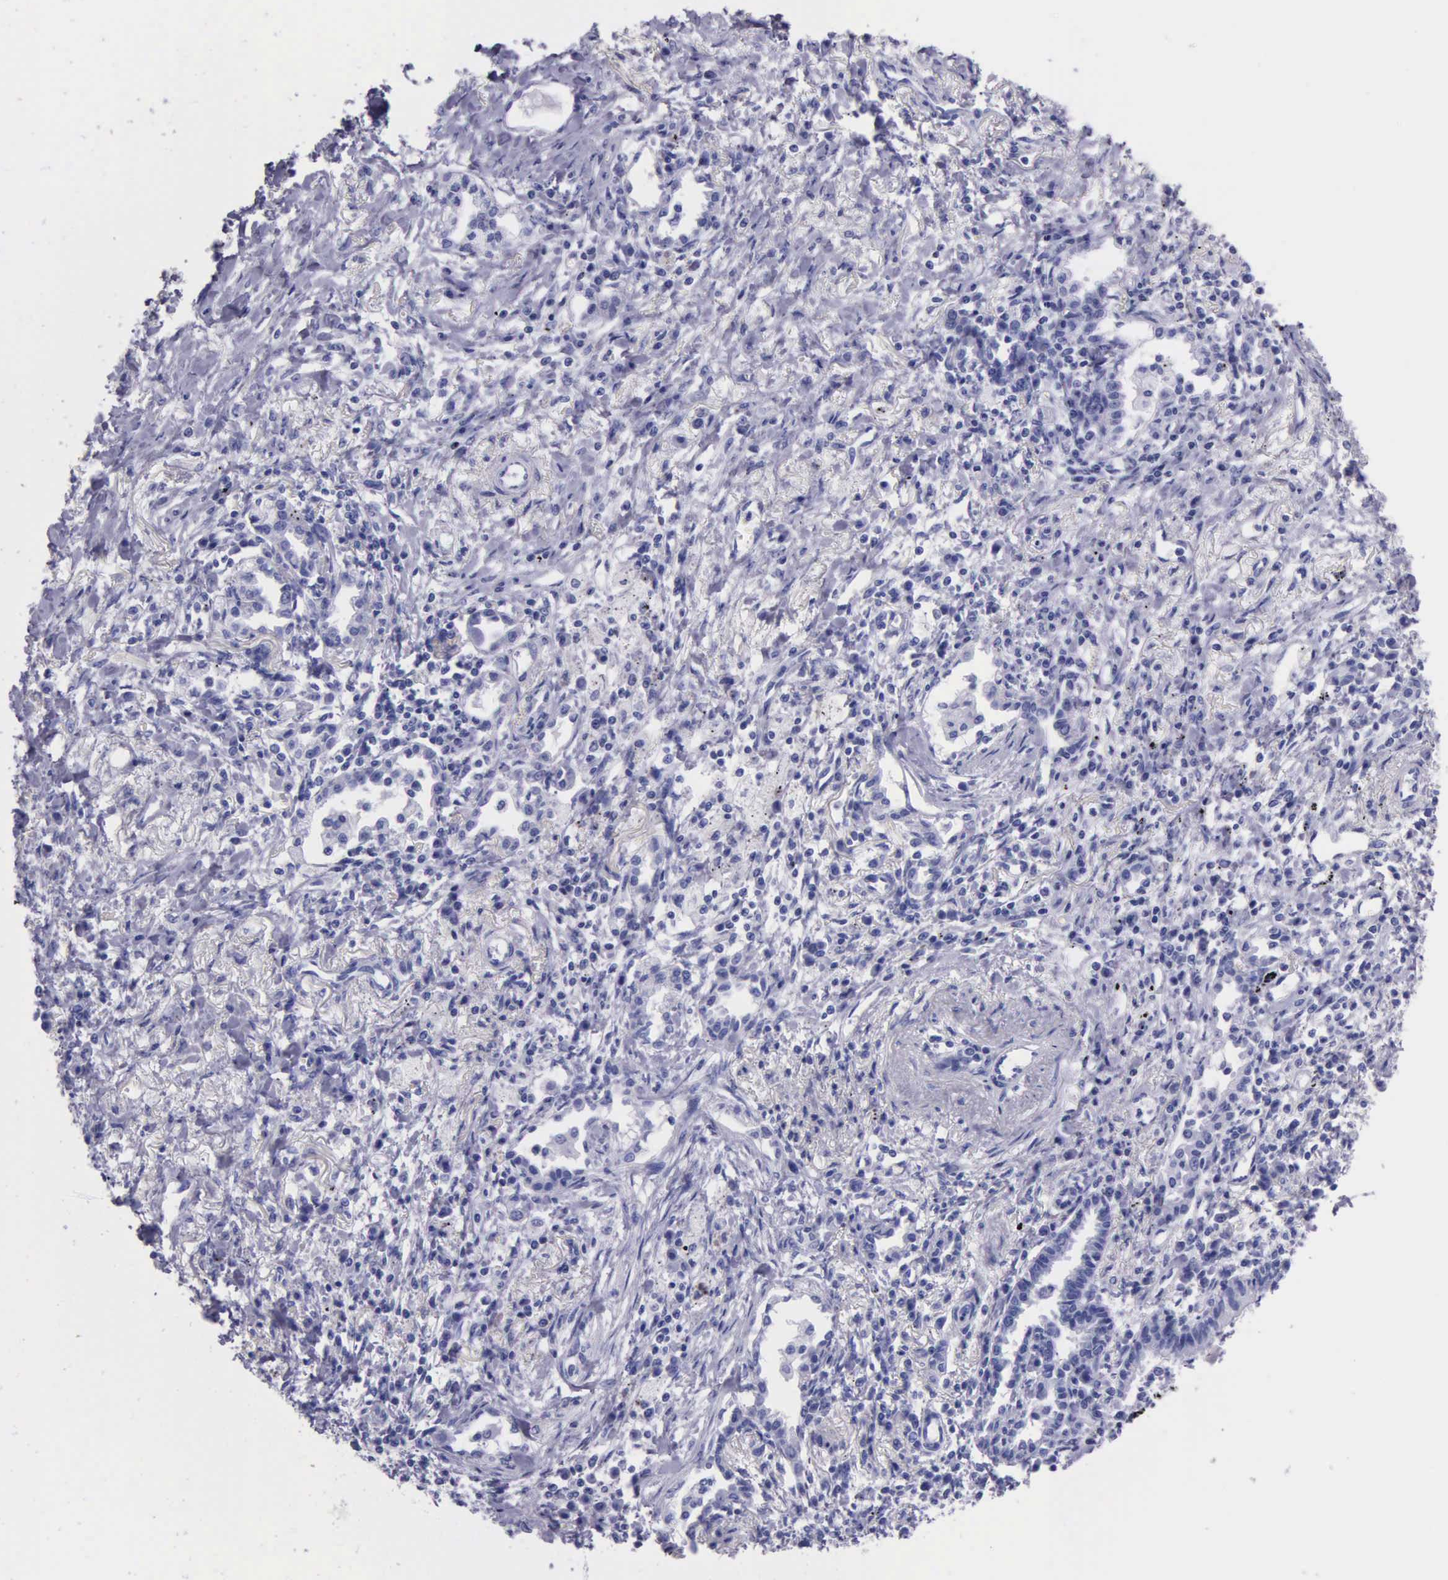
{"staining": {"intensity": "negative", "quantity": "none", "location": "none"}, "tissue": "lung cancer", "cell_type": "Tumor cells", "image_type": "cancer", "snomed": [{"axis": "morphology", "description": "Adenocarcinoma, NOS"}, {"axis": "topography", "description": "Lung"}], "caption": "Immunohistochemistry (IHC) of human lung cancer (adenocarcinoma) reveals no positivity in tumor cells.", "gene": "KLK3", "patient": {"sex": "male", "age": 60}}